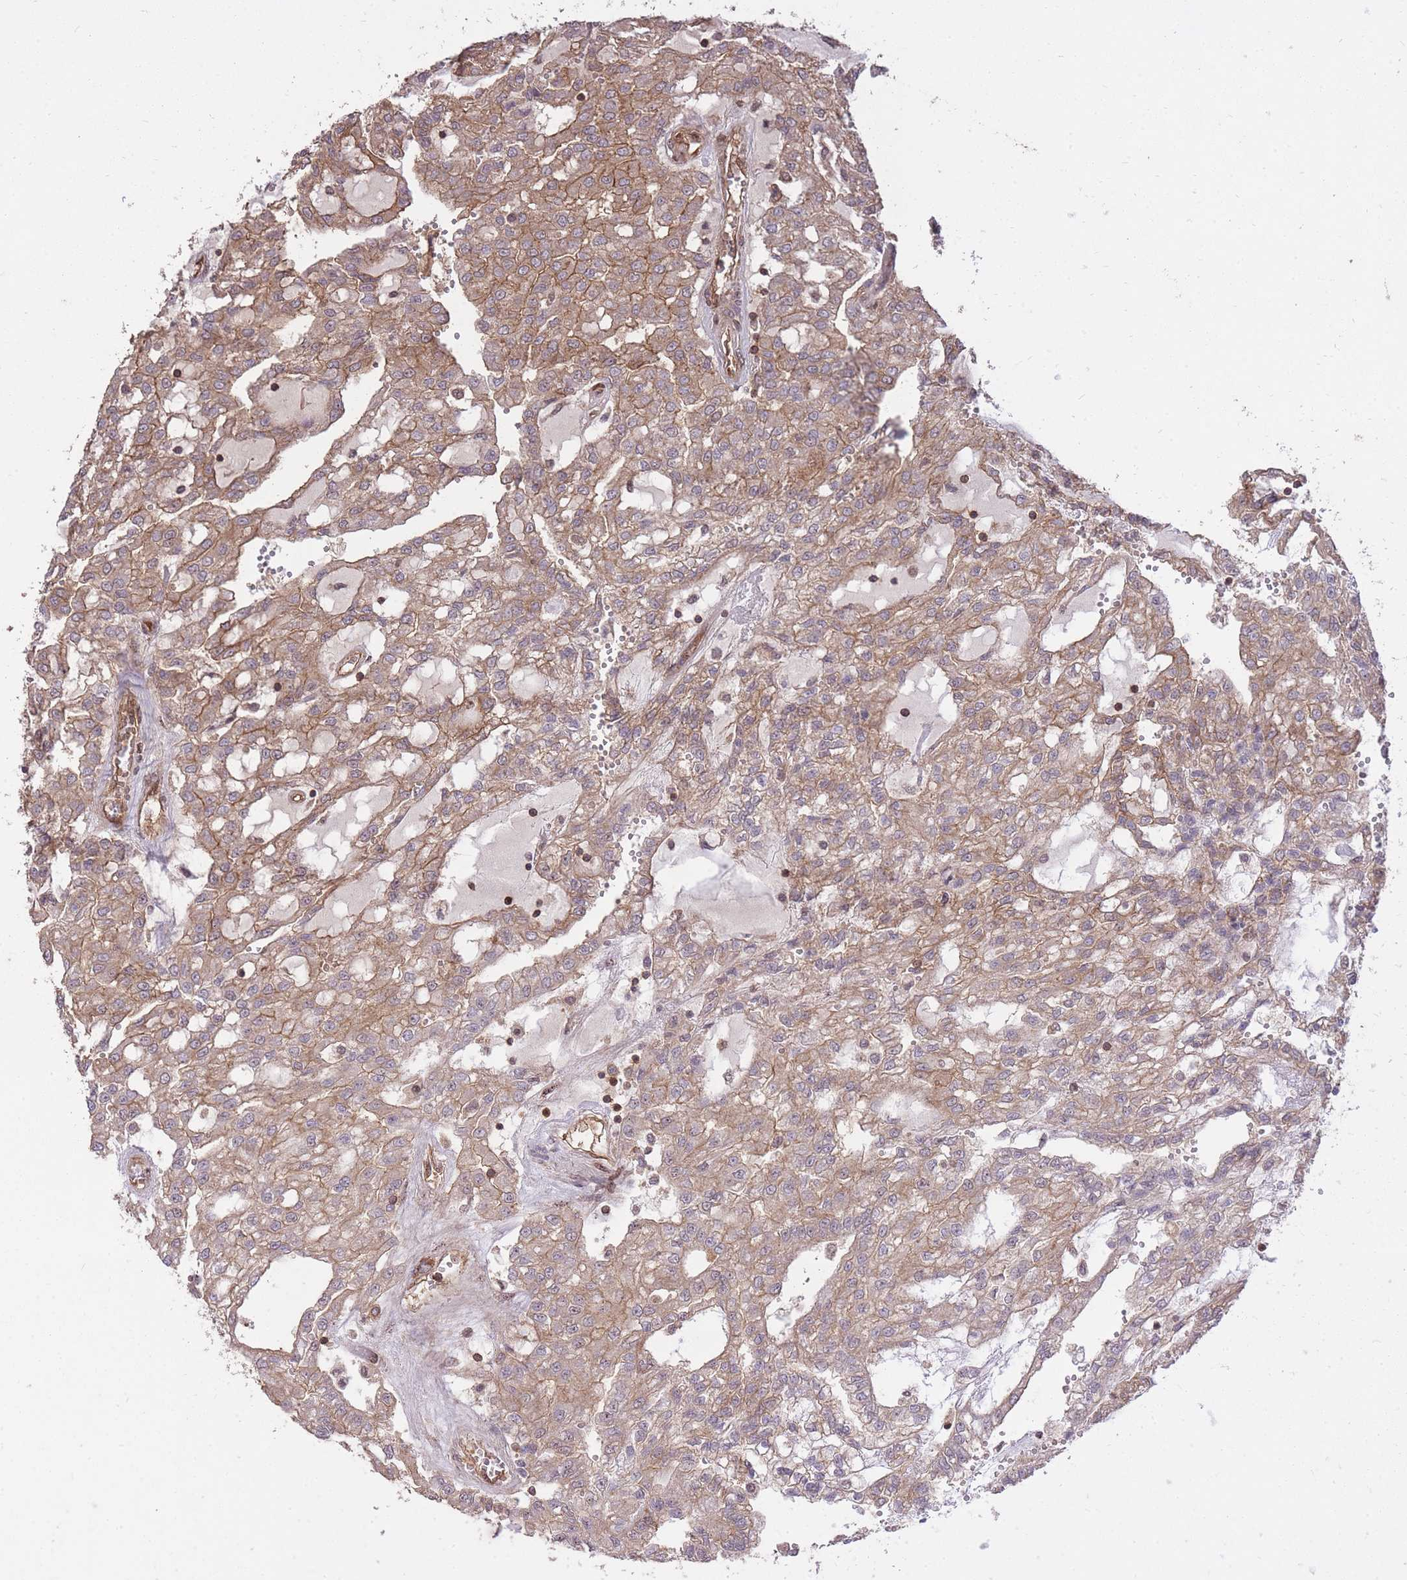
{"staining": {"intensity": "moderate", "quantity": ">75%", "location": "cytoplasmic/membranous"}, "tissue": "renal cancer", "cell_type": "Tumor cells", "image_type": "cancer", "snomed": [{"axis": "morphology", "description": "Adenocarcinoma, NOS"}, {"axis": "topography", "description": "Kidney"}], "caption": "Moderate cytoplasmic/membranous positivity for a protein is appreciated in about >75% of tumor cells of renal cancer using immunohistochemistry.", "gene": "PLD1", "patient": {"sex": "male", "age": 63}}